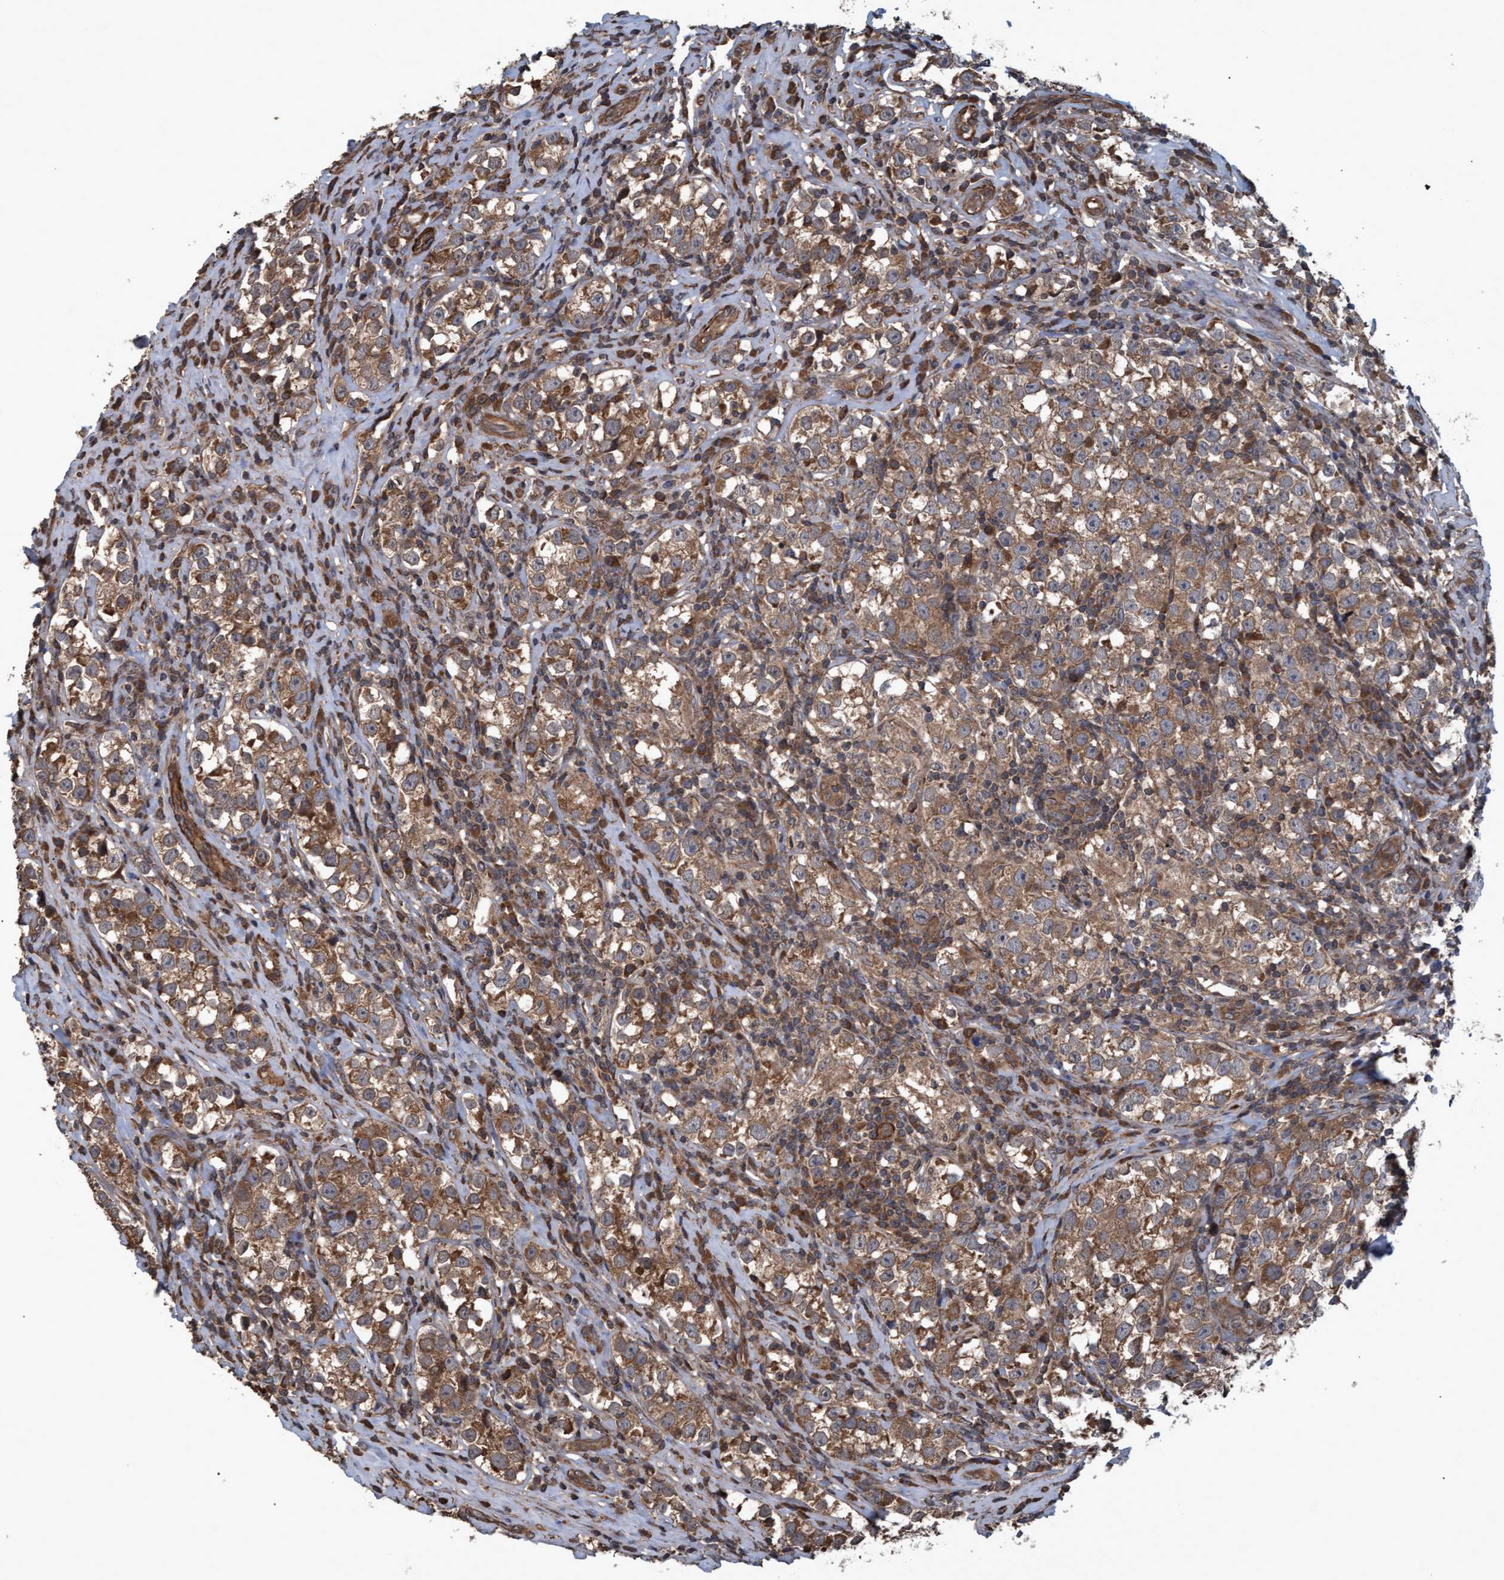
{"staining": {"intensity": "moderate", "quantity": ">75%", "location": "cytoplasmic/membranous"}, "tissue": "testis cancer", "cell_type": "Tumor cells", "image_type": "cancer", "snomed": [{"axis": "morphology", "description": "Normal tissue, NOS"}, {"axis": "morphology", "description": "Seminoma, NOS"}, {"axis": "topography", "description": "Testis"}], "caption": "Human testis seminoma stained with a protein marker displays moderate staining in tumor cells.", "gene": "GGT6", "patient": {"sex": "male", "age": 43}}